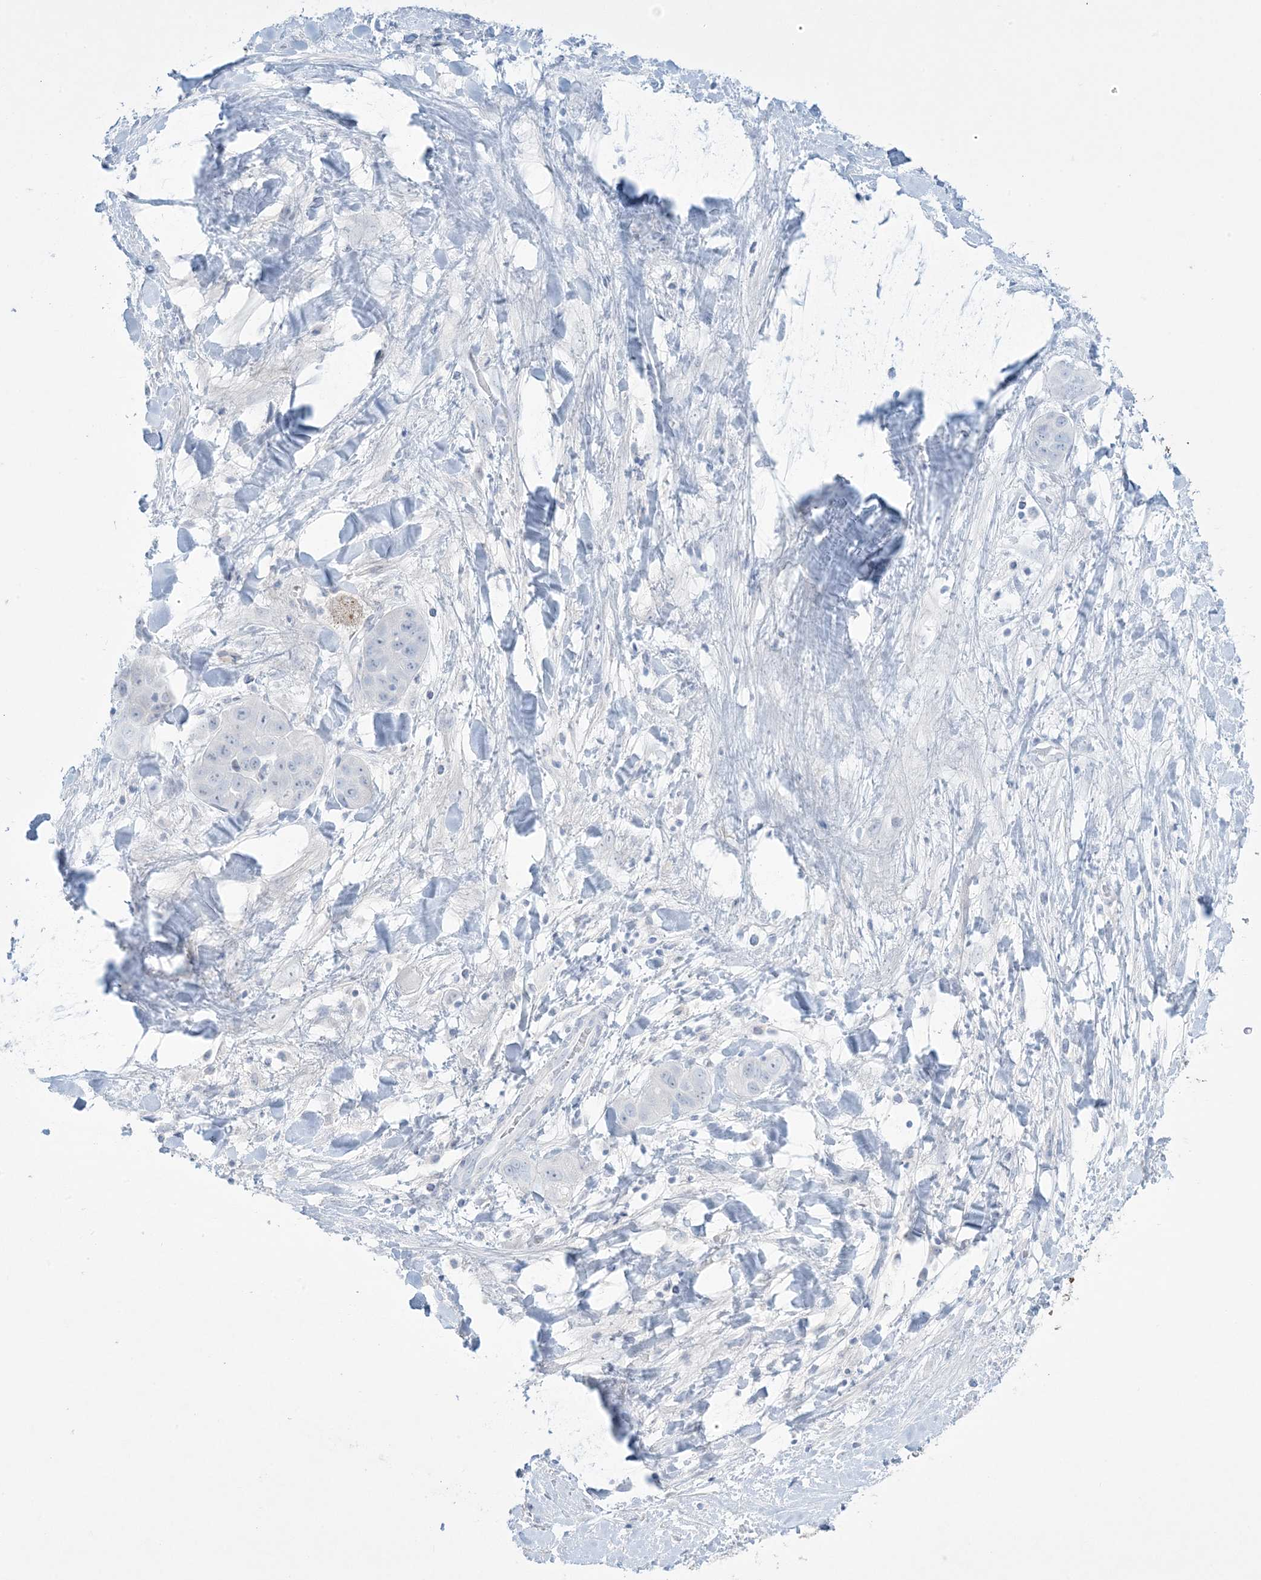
{"staining": {"intensity": "negative", "quantity": "none", "location": "none"}, "tissue": "liver cancer", "cell_type": "Tumor cells", "image_type": "cancer", "snomed": [{"axis": "morphology", "description": "Cholangiocarcinoma"}, {"axis": "topography", "description": "Liver"}], "caption": "Immunohistochemistry (IHC) photomicrograph of human liver cholangiocarcinoma stained for a protein (brown), which reveals no expression in tumor cells.", "gene": "AGXT", "patient": {"sex": "female", "age": 52}}